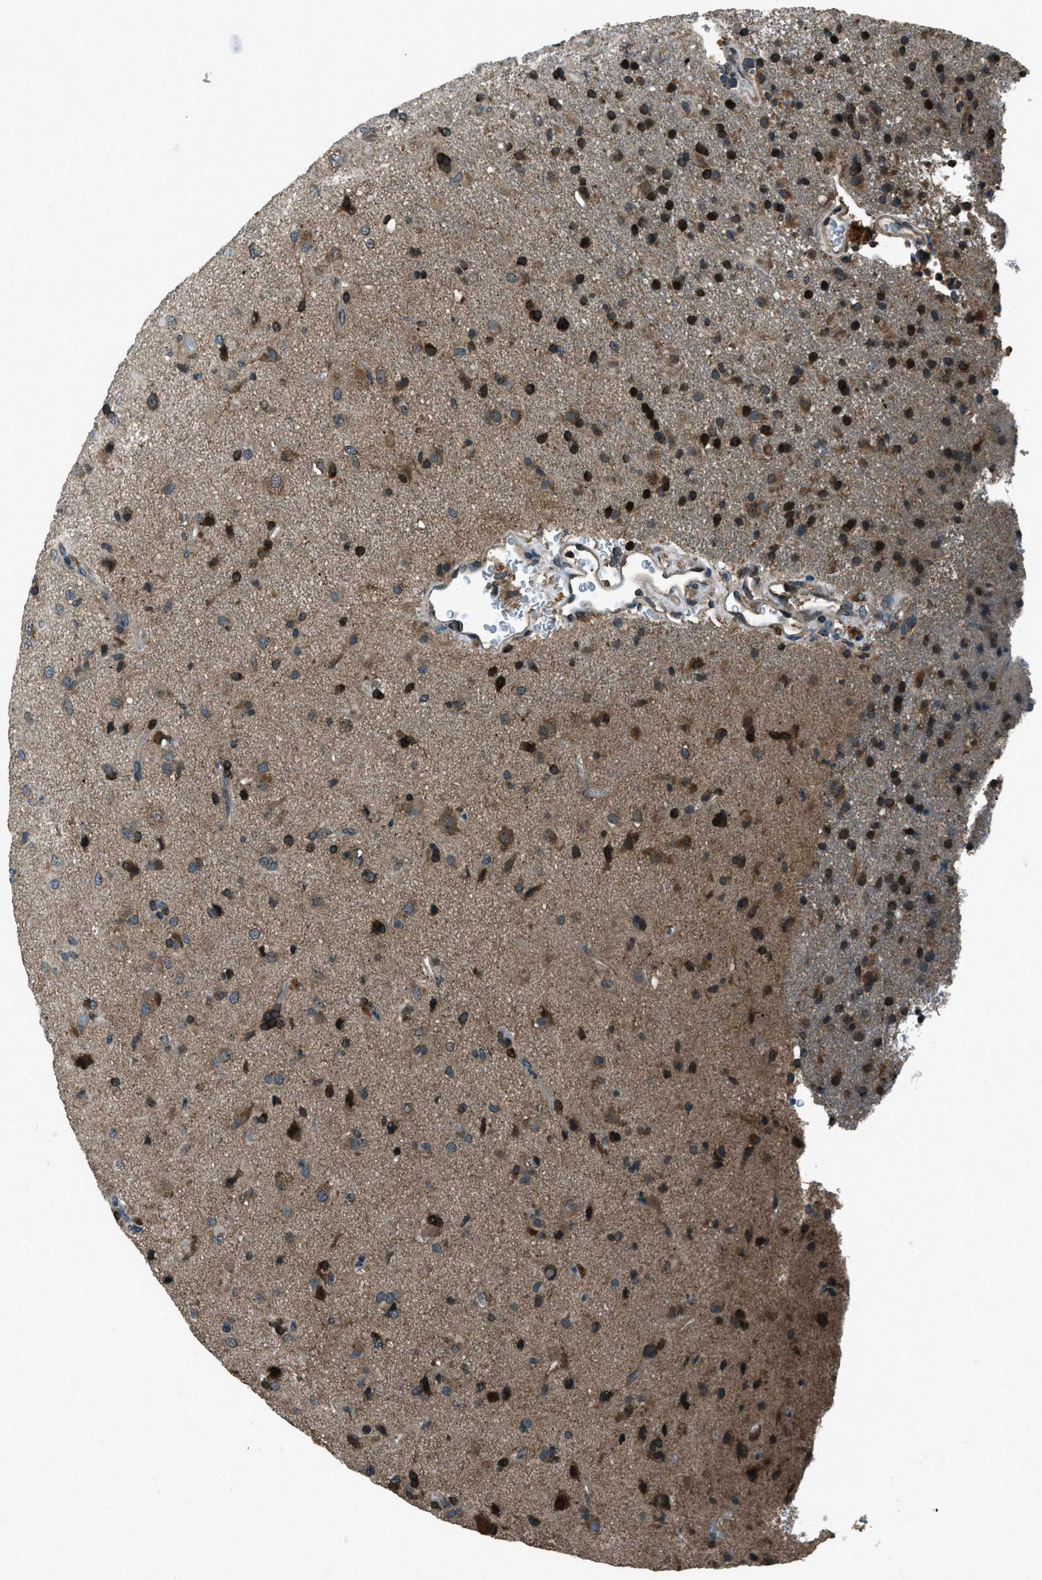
{"staining": {"intensity": "strong", "quantity": "25%-75%", "location": "cytoplasmic/membranous"}, "tissue": "glioma", "cell_type": "Tumor cells", "image_type": "cancer", "snomed": [{"axis": "morphology", "description": "Glioma, malignant, Low grade"}, {"axis": "topography", "description": "Brain"}], "caption": "DAB immunohistochemical staining of human glioma reveals strong cytoplasmic/membranous protein positivity in about 25%-75% of tumor cells.", "gene": "TRIM4", "patient": {"sex": "male", "age": 65}}